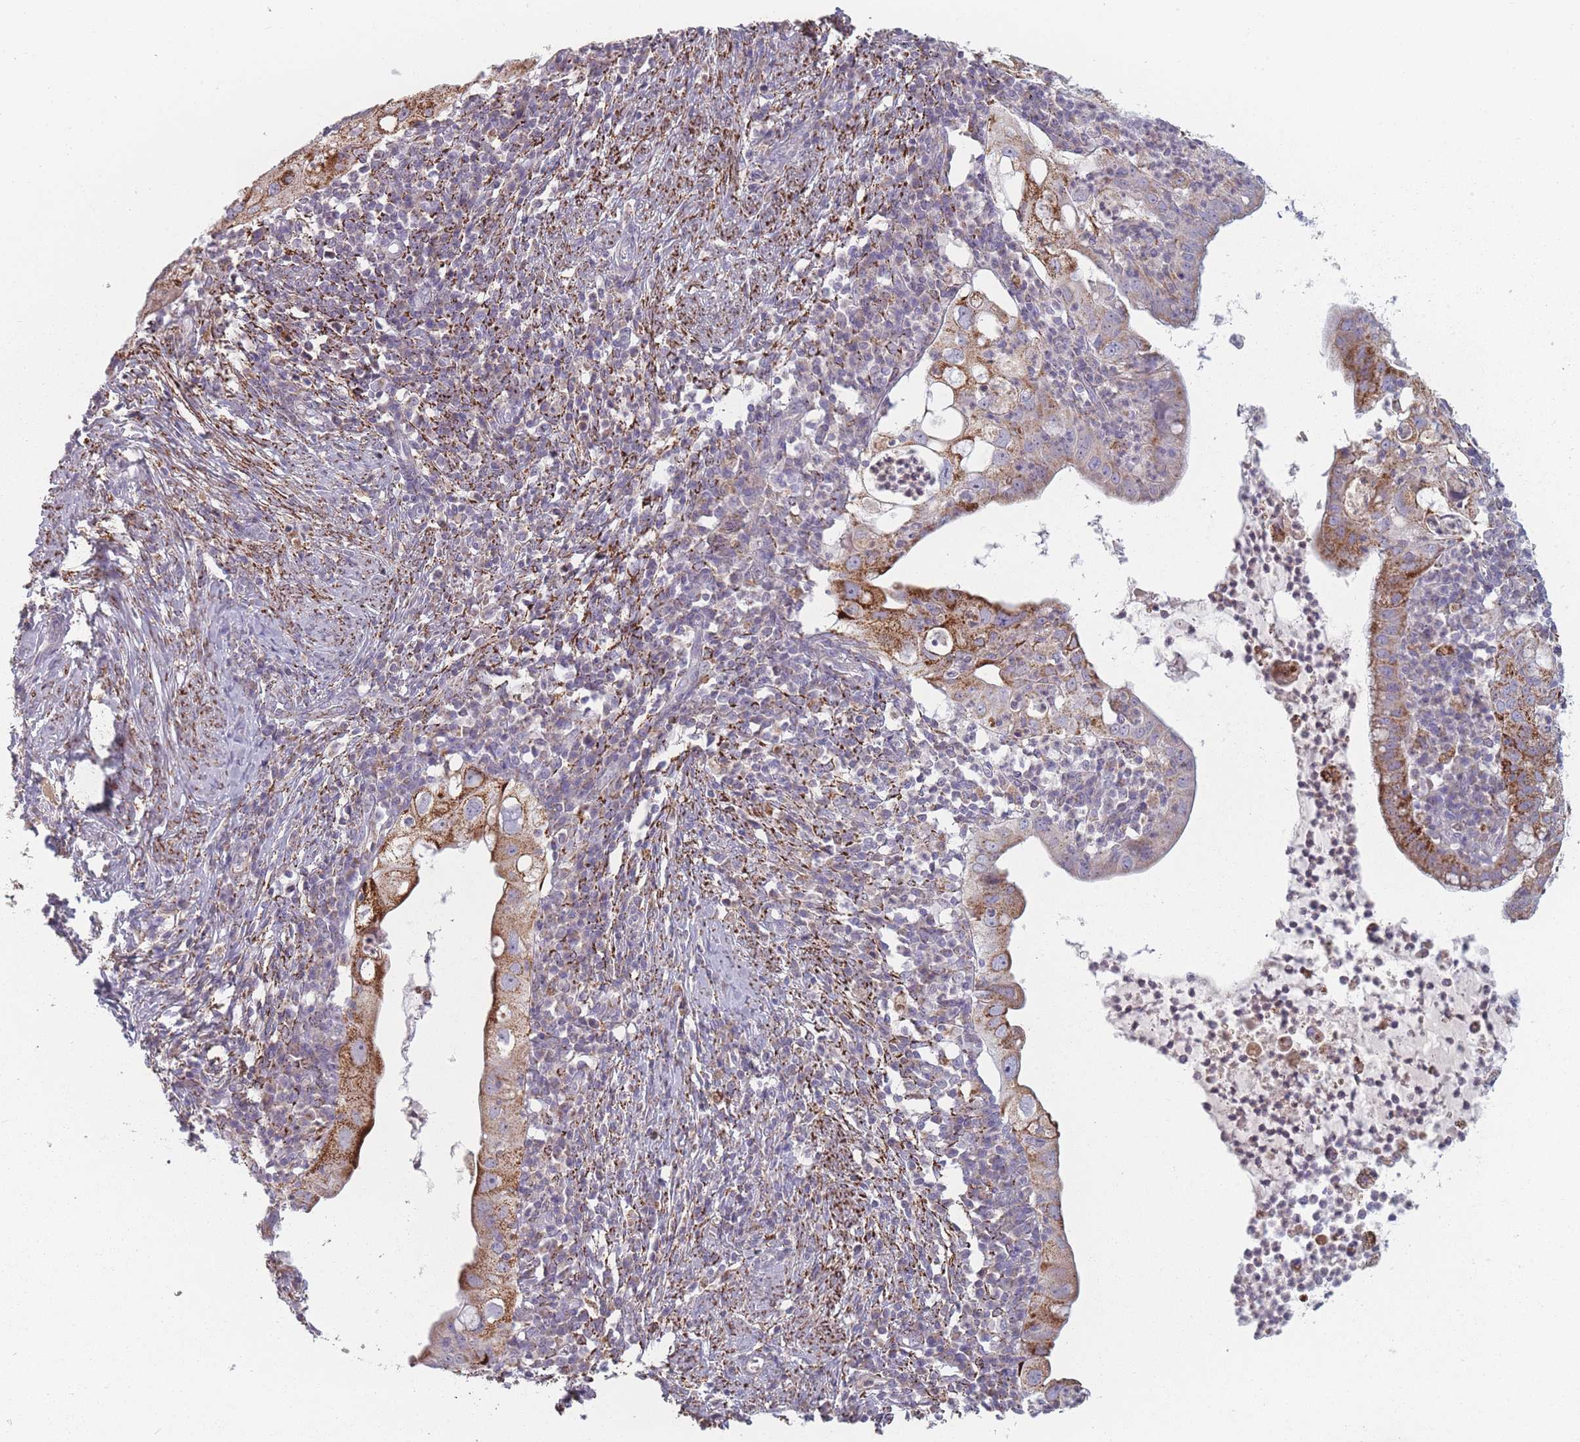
{"staining": {"intensity": "moderate", "quantity": ">75%", "location": "cytoplasmic/membranous"}, "tissue": "cervical cancer", "cell_type": "Tumor cells", "image_type": "cancer", "snomed": [{"axis": "morphology", "description": "Adenocarcinoma, NOS"}, {"axis": "topography", "description": "Cervix"}], "caption": "A photomicrograph of adenocarcinoma (cervical) stained for a protein shows moderate cytoplasmic/membranous brown staining in tumor cells.", "gene": "PEX11B", "patient": {"sex": "female", "age": 36}}